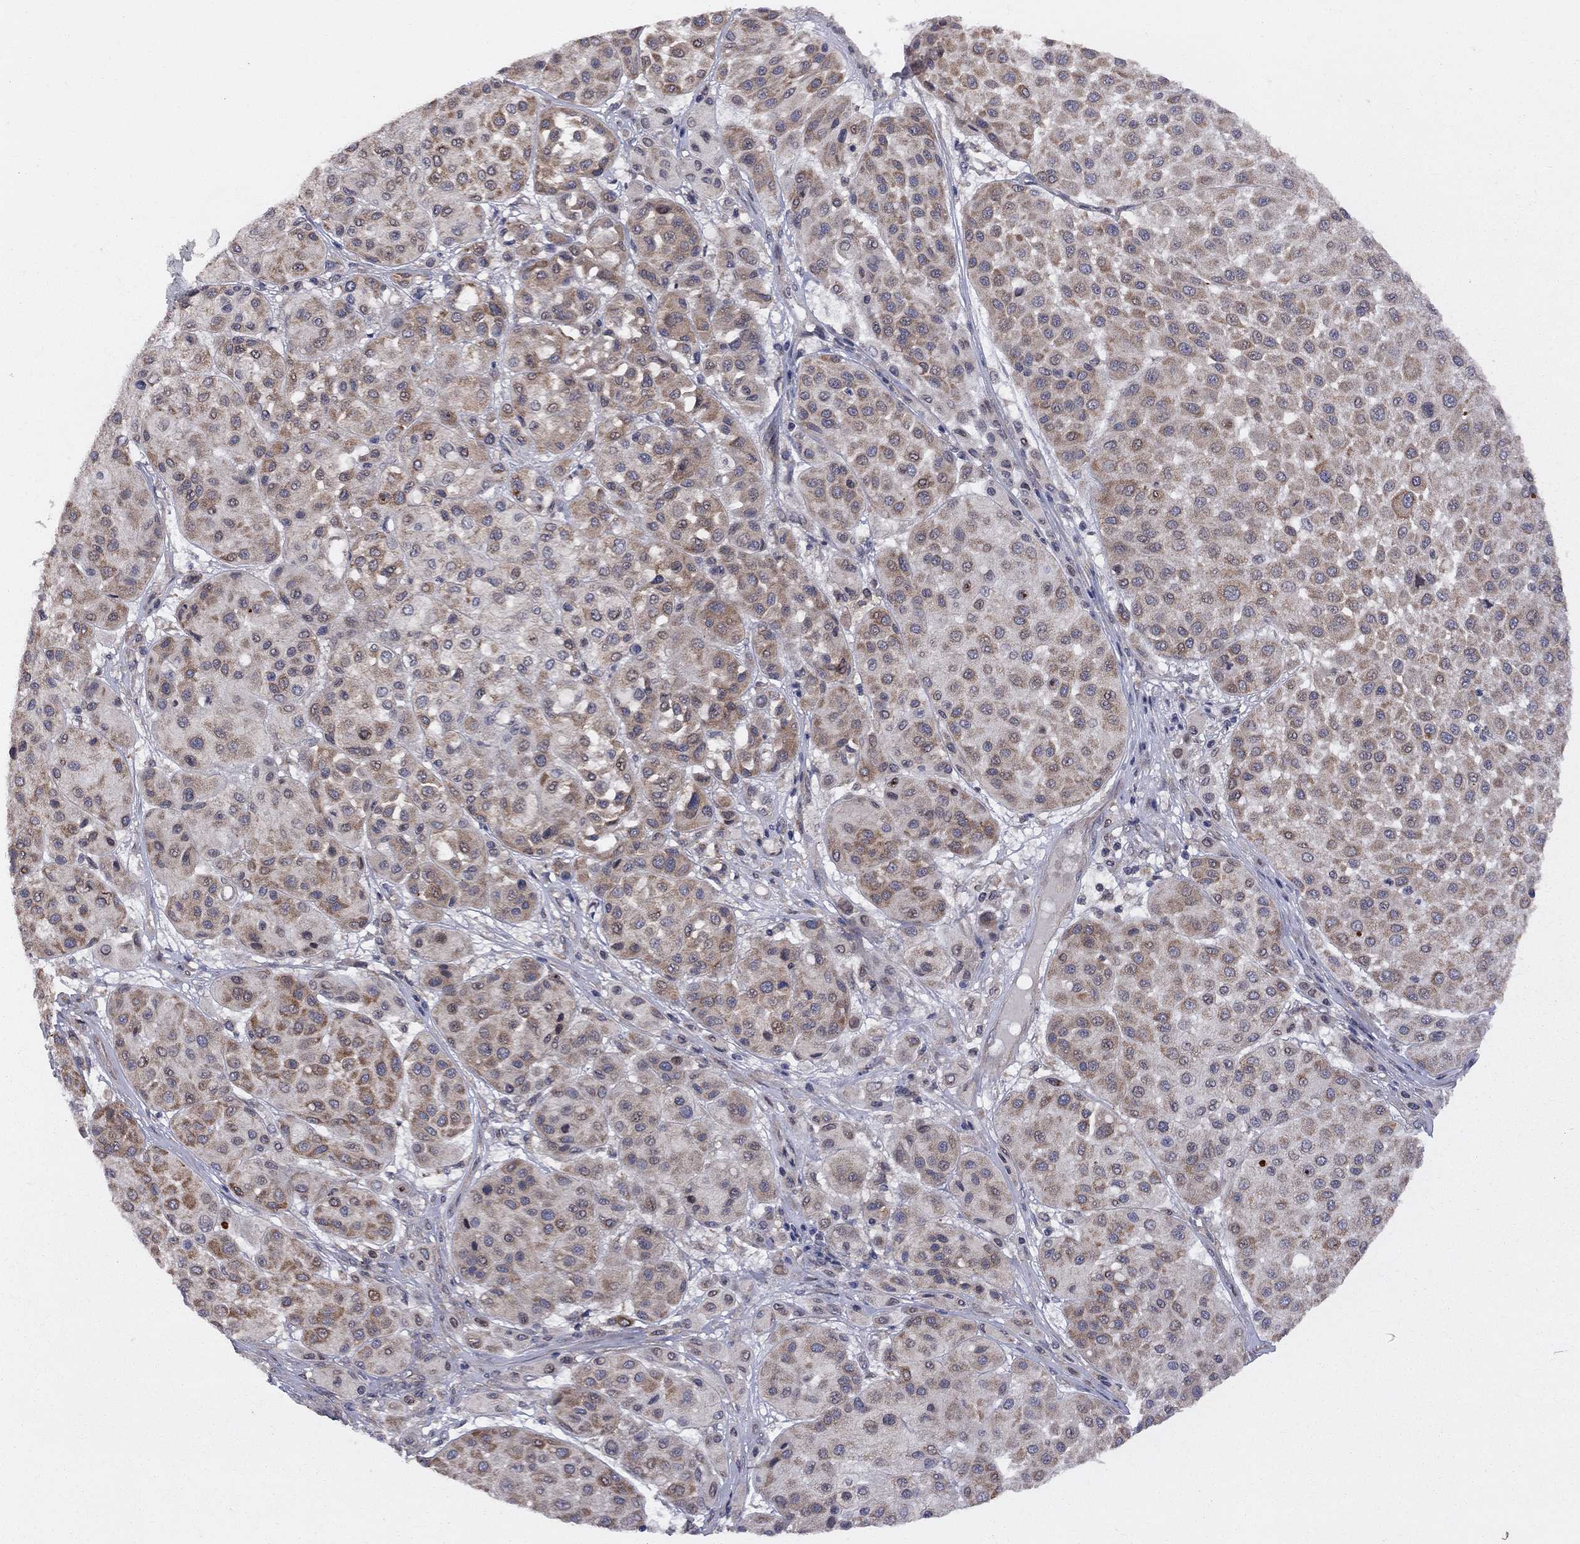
{"staining": {"intensity": "moderate", "quantity": ">75%", "location": "cytoplasmic/membranous"}, "tissue": "melanoma", "cell_type": "Tumor cells", "image_type": "cancer", "snomed": [{"axis": "morphology", "description": "Malignant melanoma, Metastatic site"}, {"axis": "topography", "description": "Smooth muscle"}], "caption": "Human malignant melanoma (metastatic site) stained for a protein (brown) shows moderate cytoplasmic/membranous positive staining in approximately >75% of tumor cells.", "gene": "CNOT11", "patient": {"sex": "male", "age": 41}}